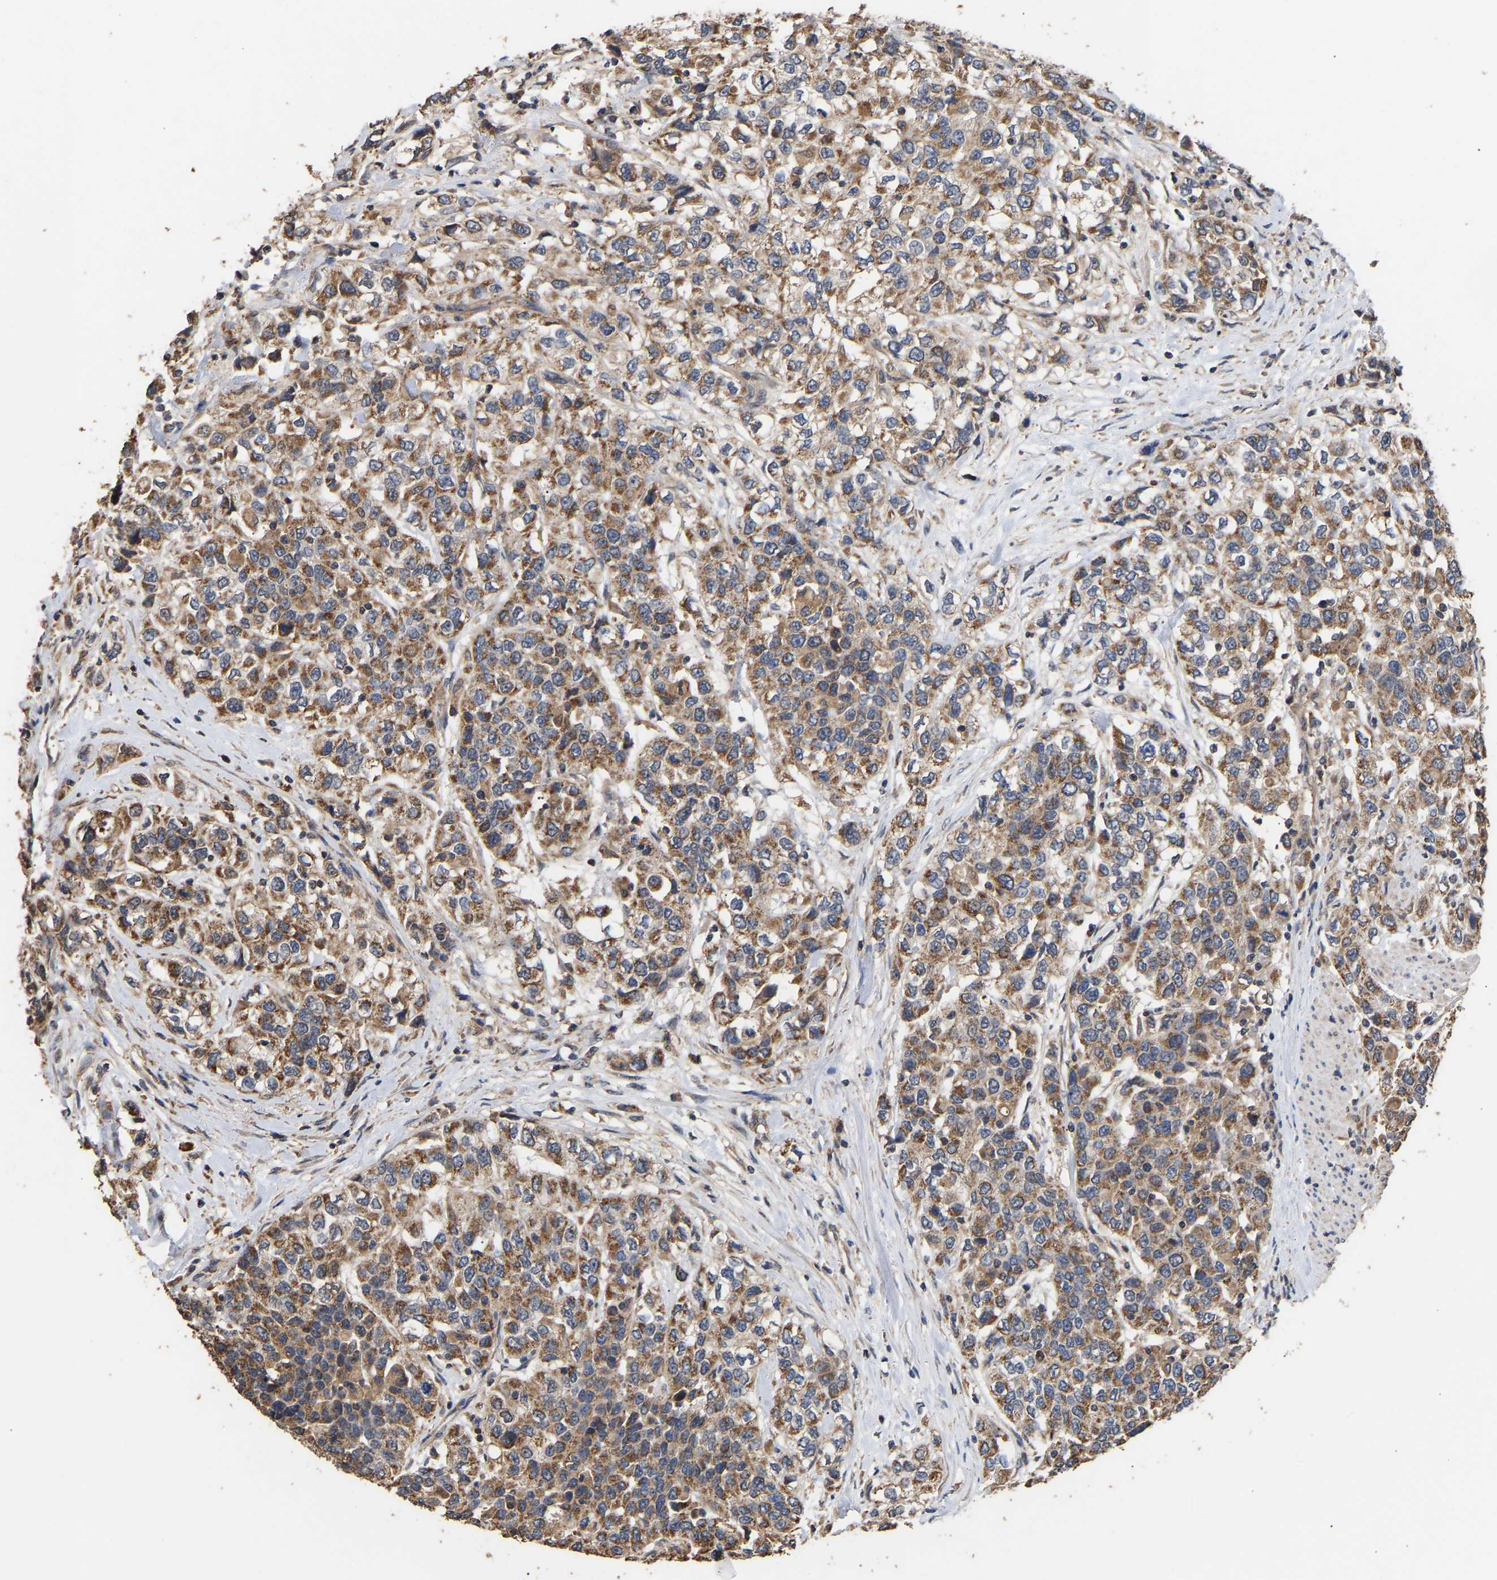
{"staining": {"intensity": "moderate", "quantity": ">75%", "location": "cytoplasmic/membranous"}, "tissue": "urothelial cancer", "cell_type": "Tumor cells", "image_type": "cancer", "snomed": [{"axis": "morphology", "description": "Urothelial carcinoma, High grade"}, {"axis": "topography", "description": "Urinary bladder"}], "caption": "Urothelial cancer stained with immunohistochemistry (IHC) demonstrates moderate cytoplasmic/membranous positivity in about >75% of tumor cells.", "gene": "ZNF26", "patient": {"sex": "female", "age": 80}}